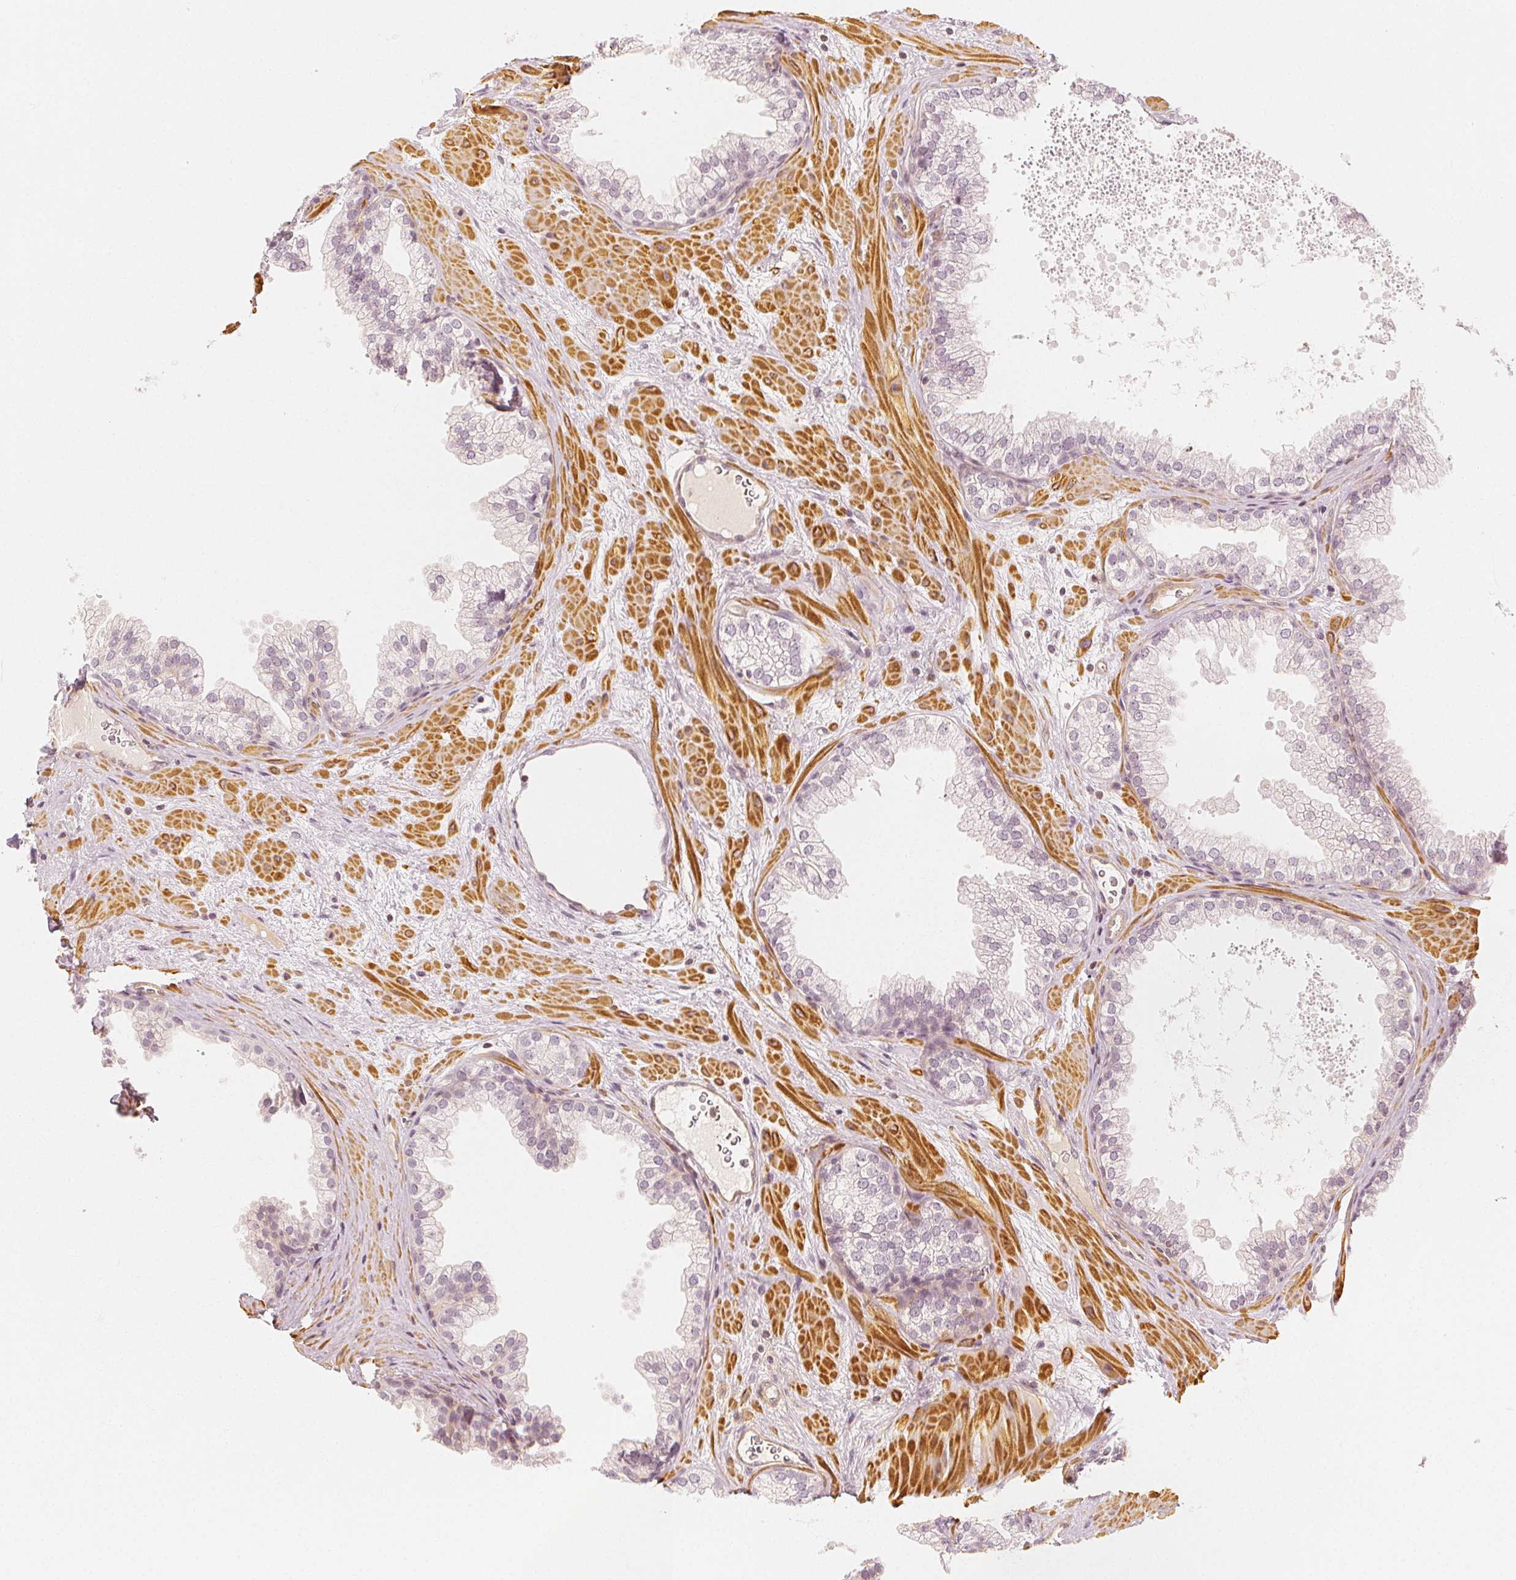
{"staining": {"intensity": "negative", "quantity": "none", "location": "none"}, "tissue": "prostate", "cell_type": "Glandular cells", "image_type": "normal", "snomed": [{"axis": "morphology", "description": "Normal tissue, NOS"}, {"axis": "topography", "description": "Prostate"}], "caption": "Photomicrograph shows no significant protein expression in glandular cells of unremarkable prostate.", "gene": "ARHGAP26", "patient": {"sex": "male", "age": 37}}